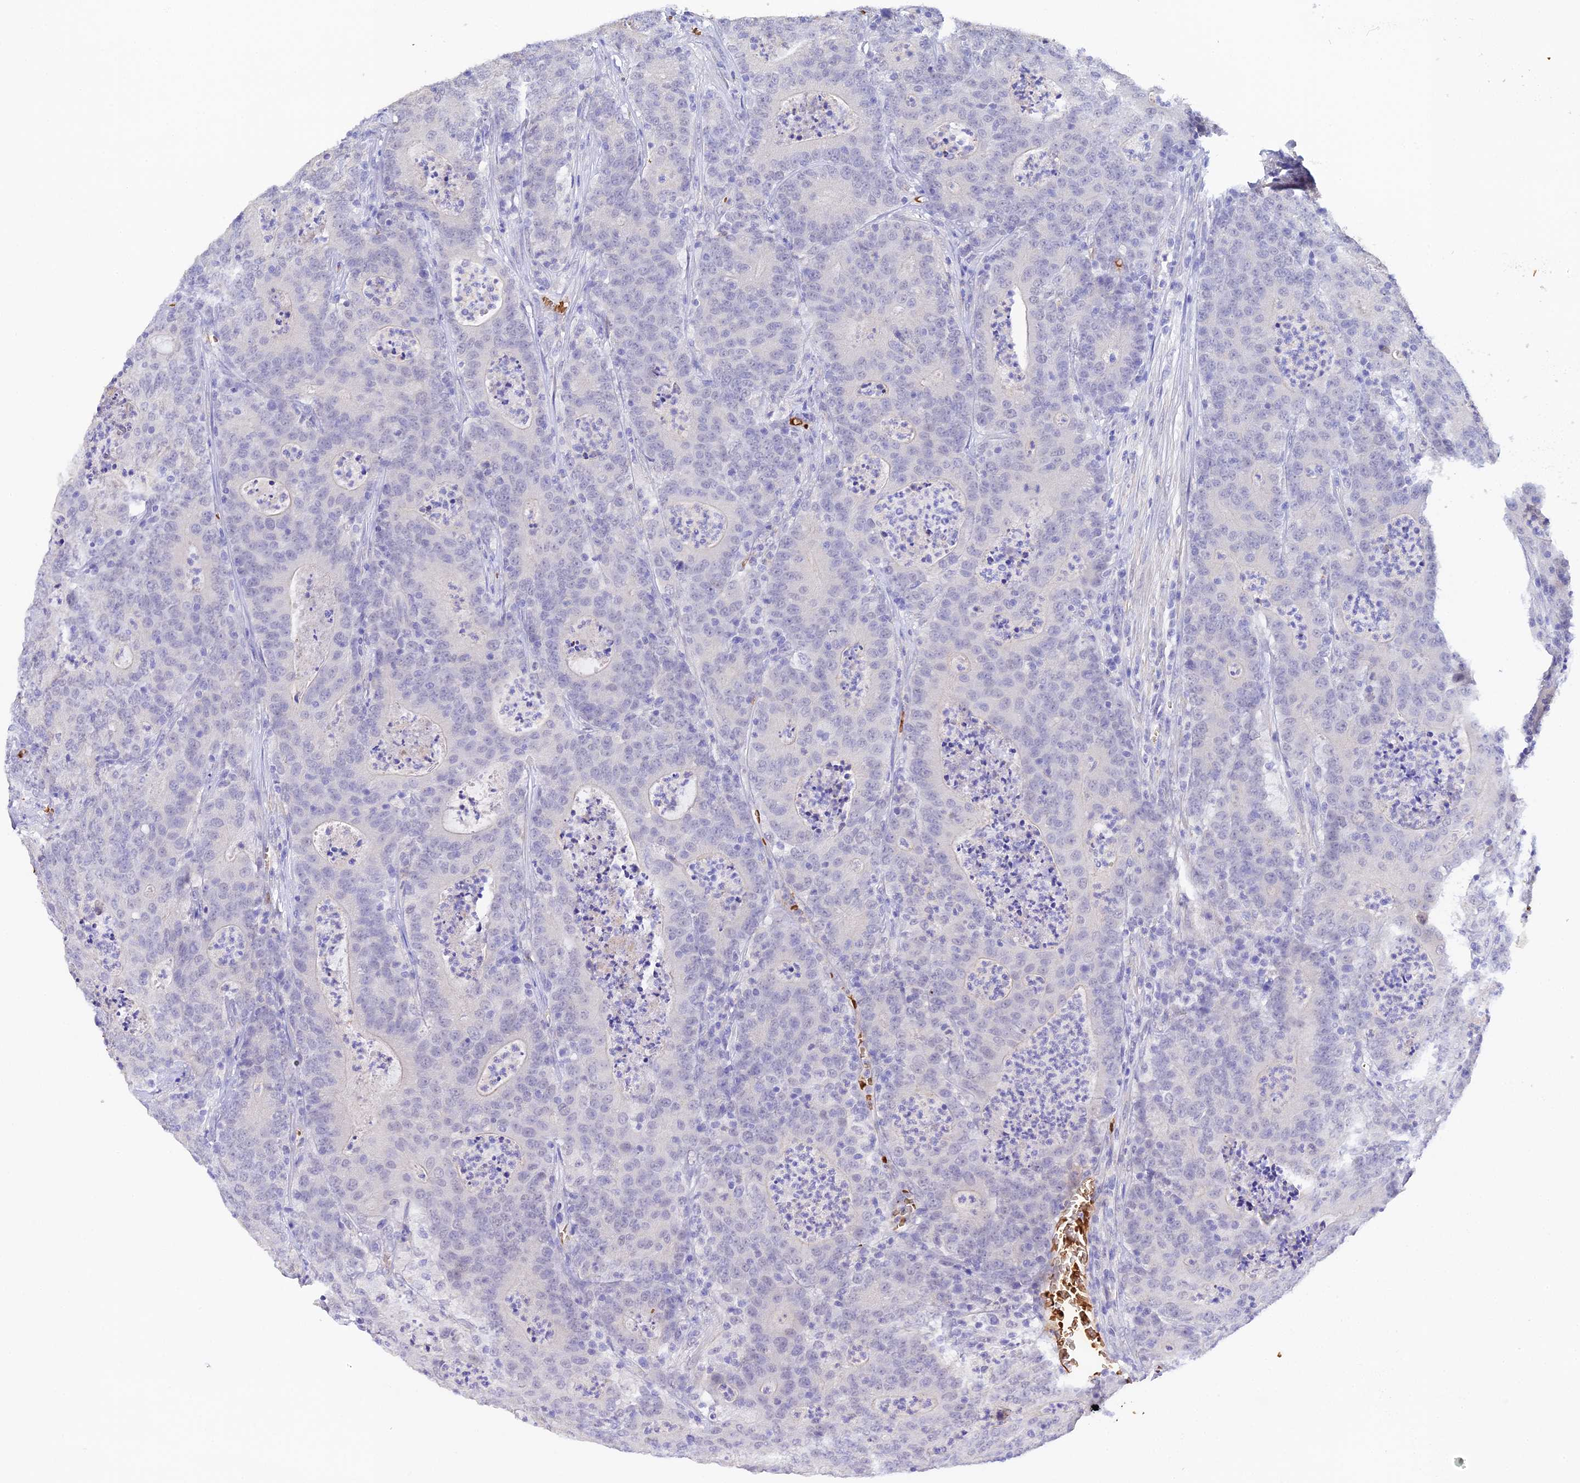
{"staining": {"intensity": "negative", "quantity": "none", "location": "none"}, "tissue": "colorectal cancer", "cell_type": "Tumor cells", "image_type": "cancer", "snomed": [{"axis": "morphology", "description": "Adenocarcinoma, NOS"}, {"axis": "topography", "description": "Colon"}], "caption": "DAB immunohistochemical staining of human colorectal cancer reveals no significant staining in tumor cells.", "gene": "CFAP45", "patient": {"sex": "male", "age": 83}}